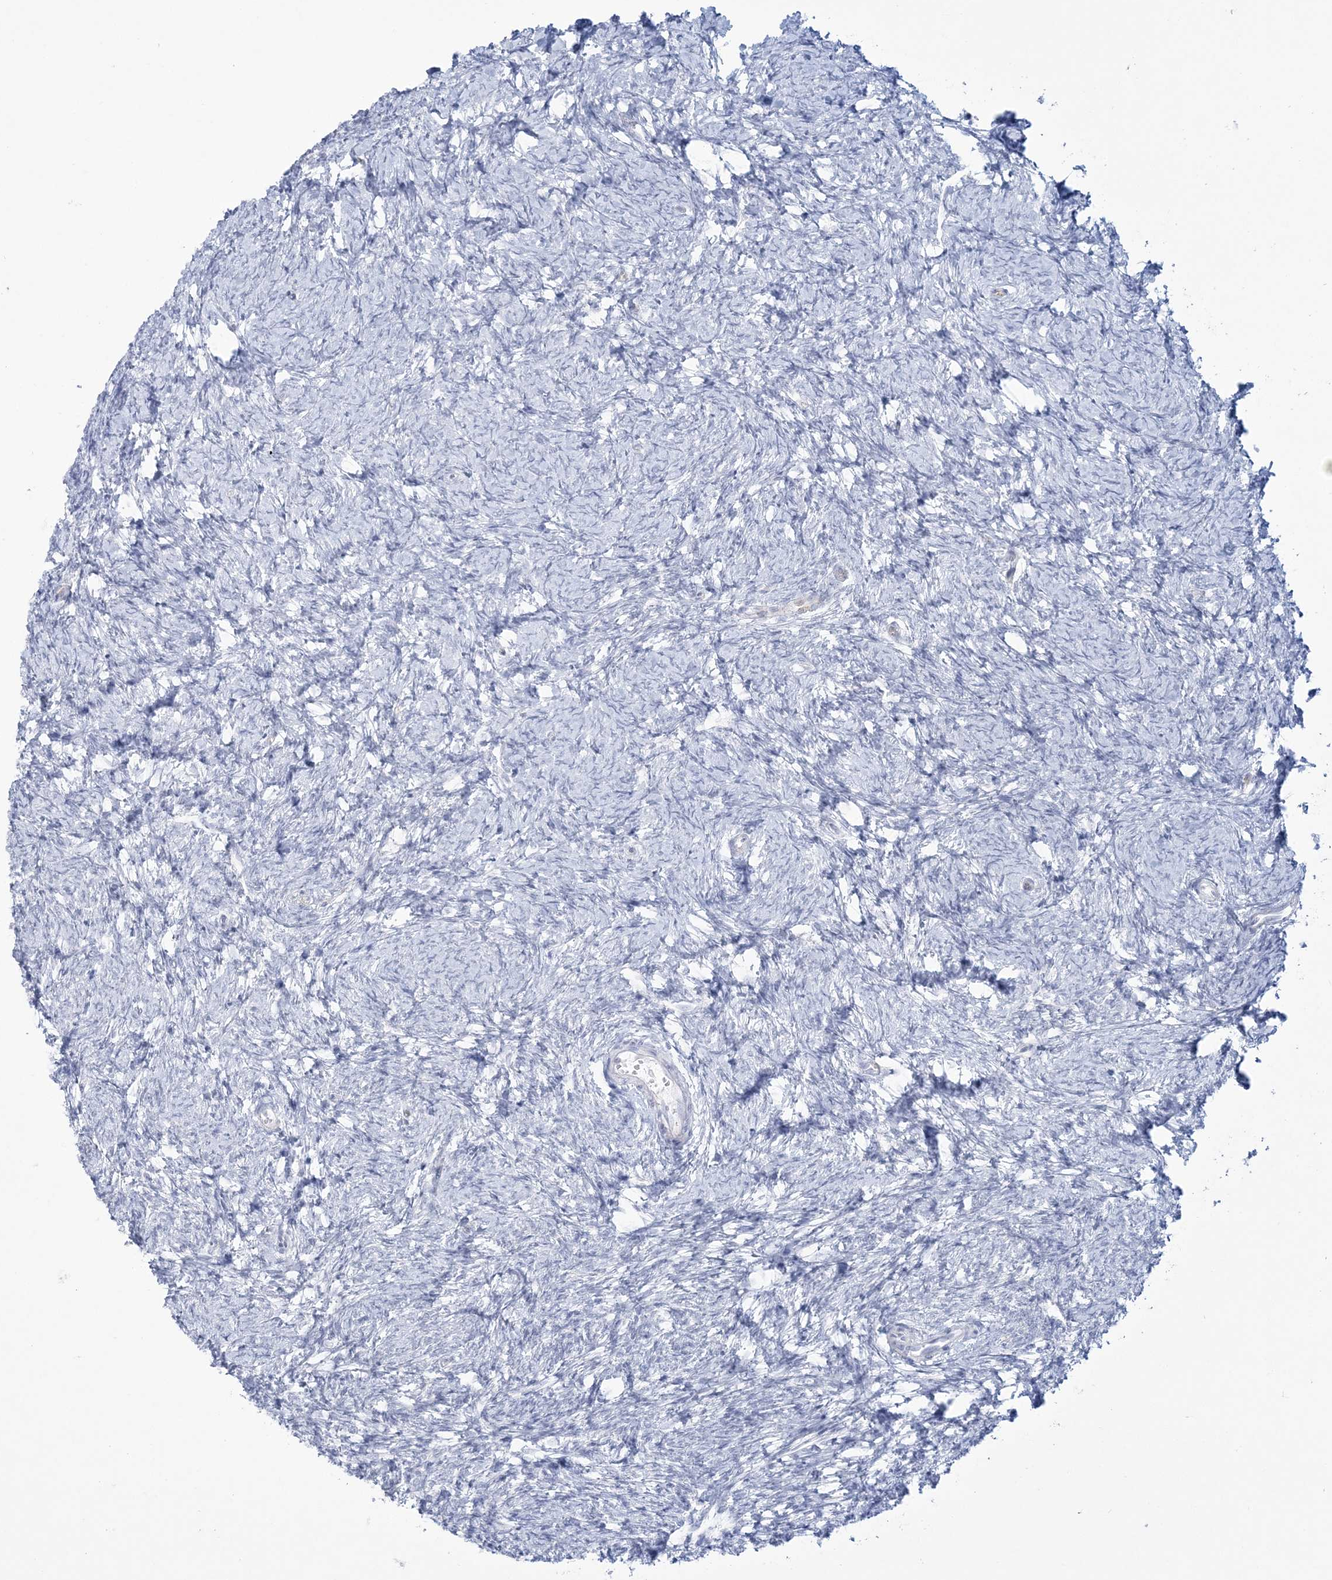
{"staining": {"intensity": "negative", "quantity": "none", "location": "none"}, "tissue": "ovary", "cell_type": "Follicle cells", "image_type": "normal", "snomed": [{"axis": "morphology", "description": "Normal tissue, NOS"}, {"axis": "morphology", "description": "Cyst, NOS"}, {"axis": "topography", "description": "Ovary"}], "caption": "Immunohistochemistry (IHC) image of benign ovary stained for a protein (brown), which demonstrates no expression in follicle cells.", "gene": "ENSG00000288637", "patient": {"sex": "female", "age": 33}}